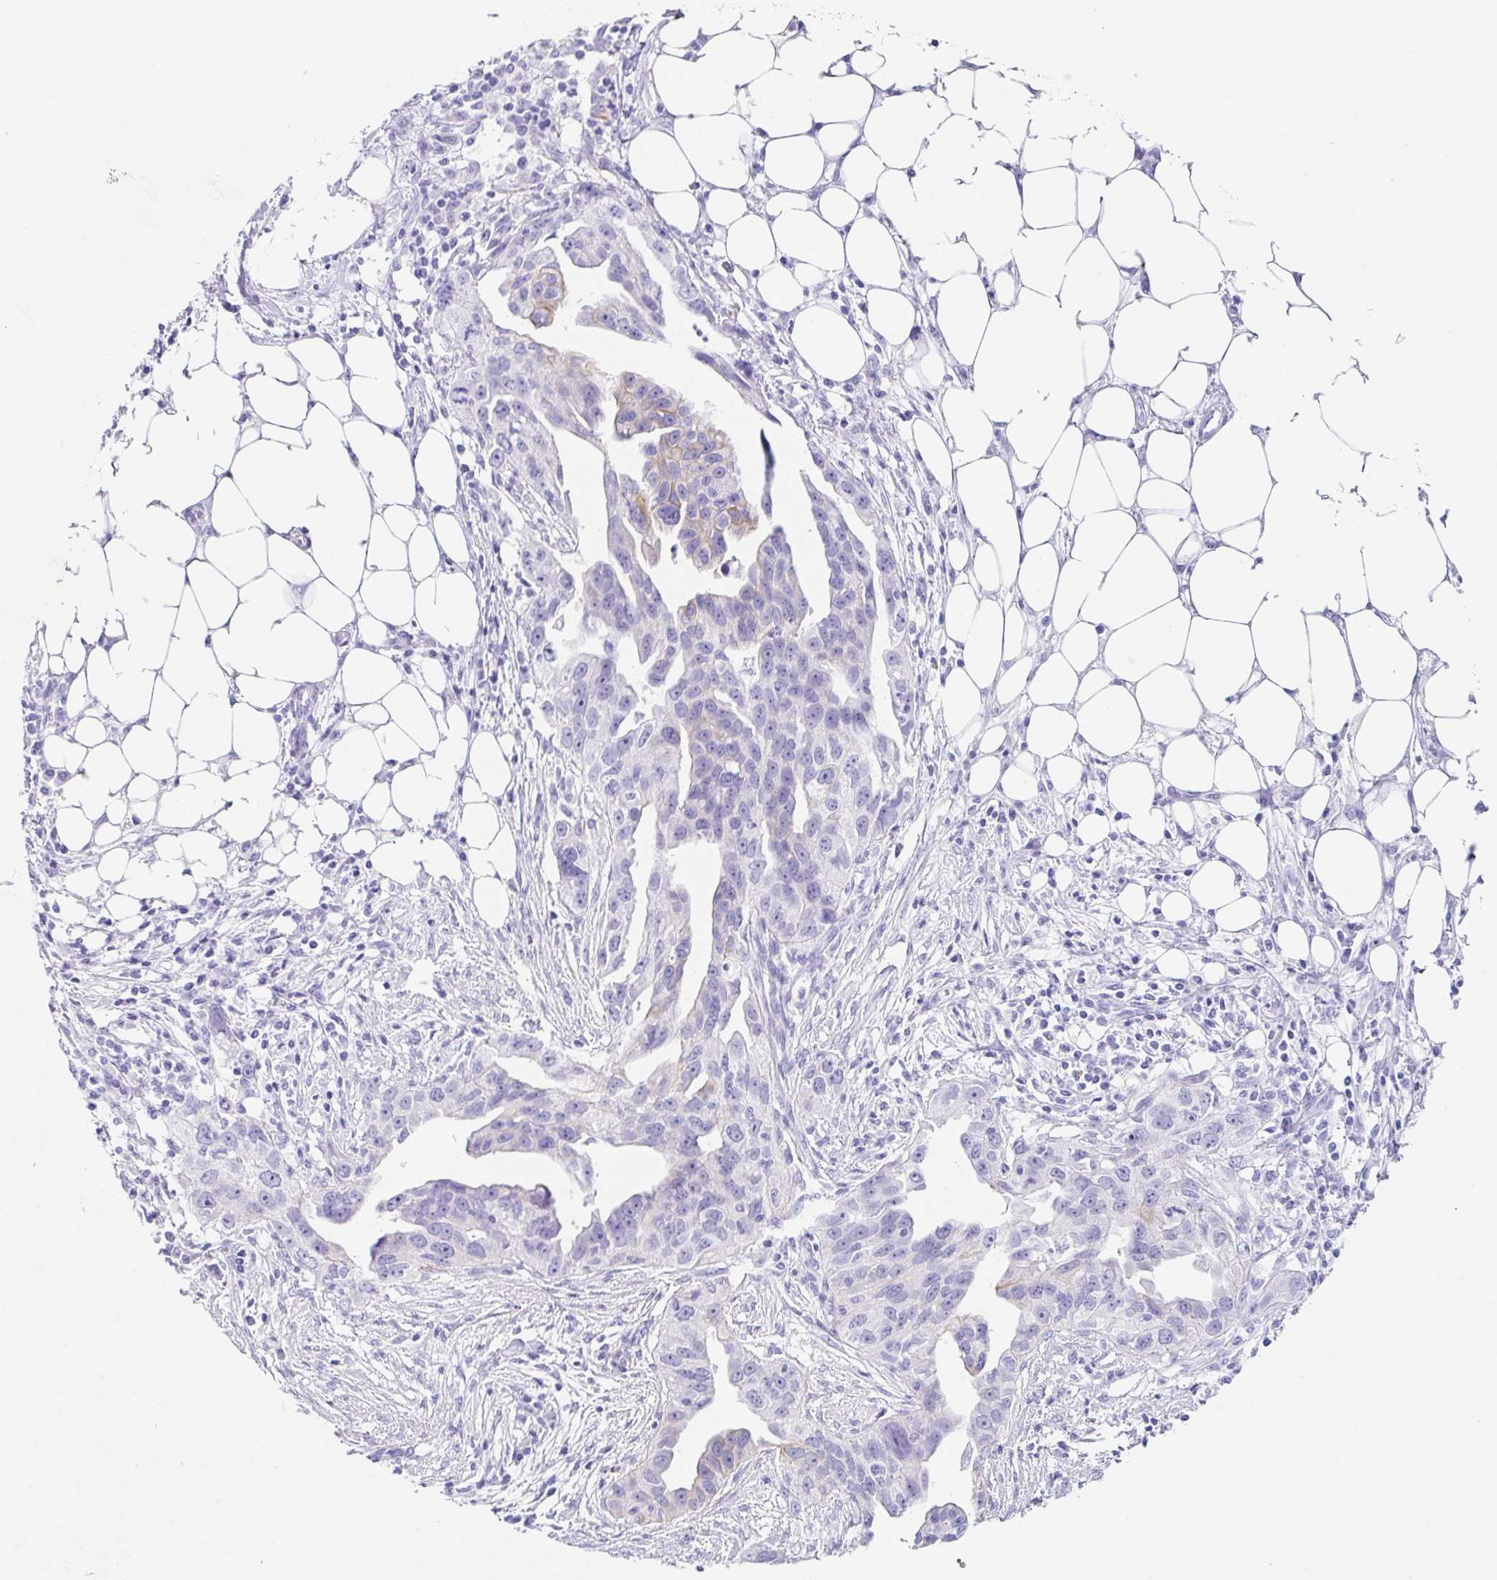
{"staining": {"intensity": "moderate", "quantity": "<25%", "location": "cytoplasmic/membranous"}, "tissue": "ovarian cancer", "cell_type": "Tumor cells", "image_type": "cancer", "snomed": [{"axis": "morphology", "description": "Carcinoma, endometroid"}, {"axis": "morphology", "description": "Cystadenocarcinoma, serous, NOS"}, {"axis": "topography", "description": "Ovary"}], "caption": "Immunohistochemistry histopathology image of neoplastic tissue: ovarian cancer stained using immunohistochemistry (IHC) demonstrates low levels of moderate protein expression localized specifically in the cytoplasmic/membranous of tumor cells, appearing as a cytoplasmic/membranous brown color.", "gene": "CLDND2", "patient": {"sex": "female", "age": 45}}